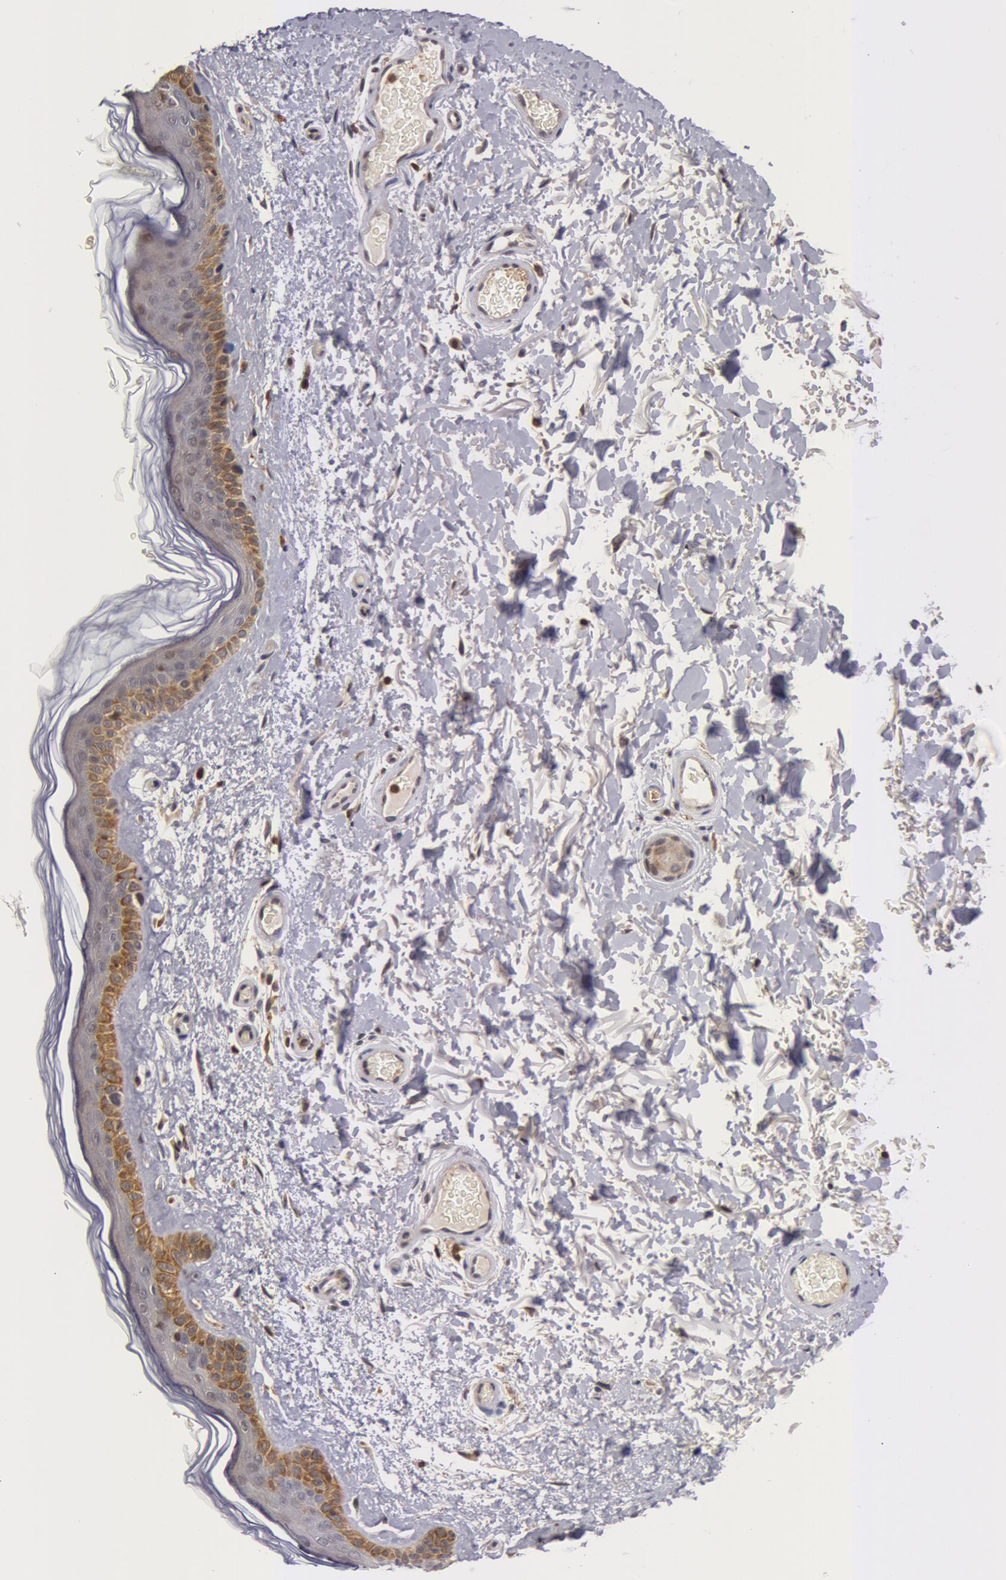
{"staining": {"intensity": "moderate", "quantity": ">75%", "location": "nuclear"}, "tissue": "skin", "cell_type": "Fibroblasts", "image_type": "normal", "snomed": [{"axis": "morphology", "description": "Normal tissue, NOS"}, {"axis": "topography", "description": "Skin"}], "caption": "IHC of benign human skin demonstrates medium levels of moderate nuclear expression in about >75% of fibroblasts. (brown staining indicates protein expression, while blue staining denotes nuclei).", "gene": "ZNF350", "patient": {"sex": "male", "age": 63}}